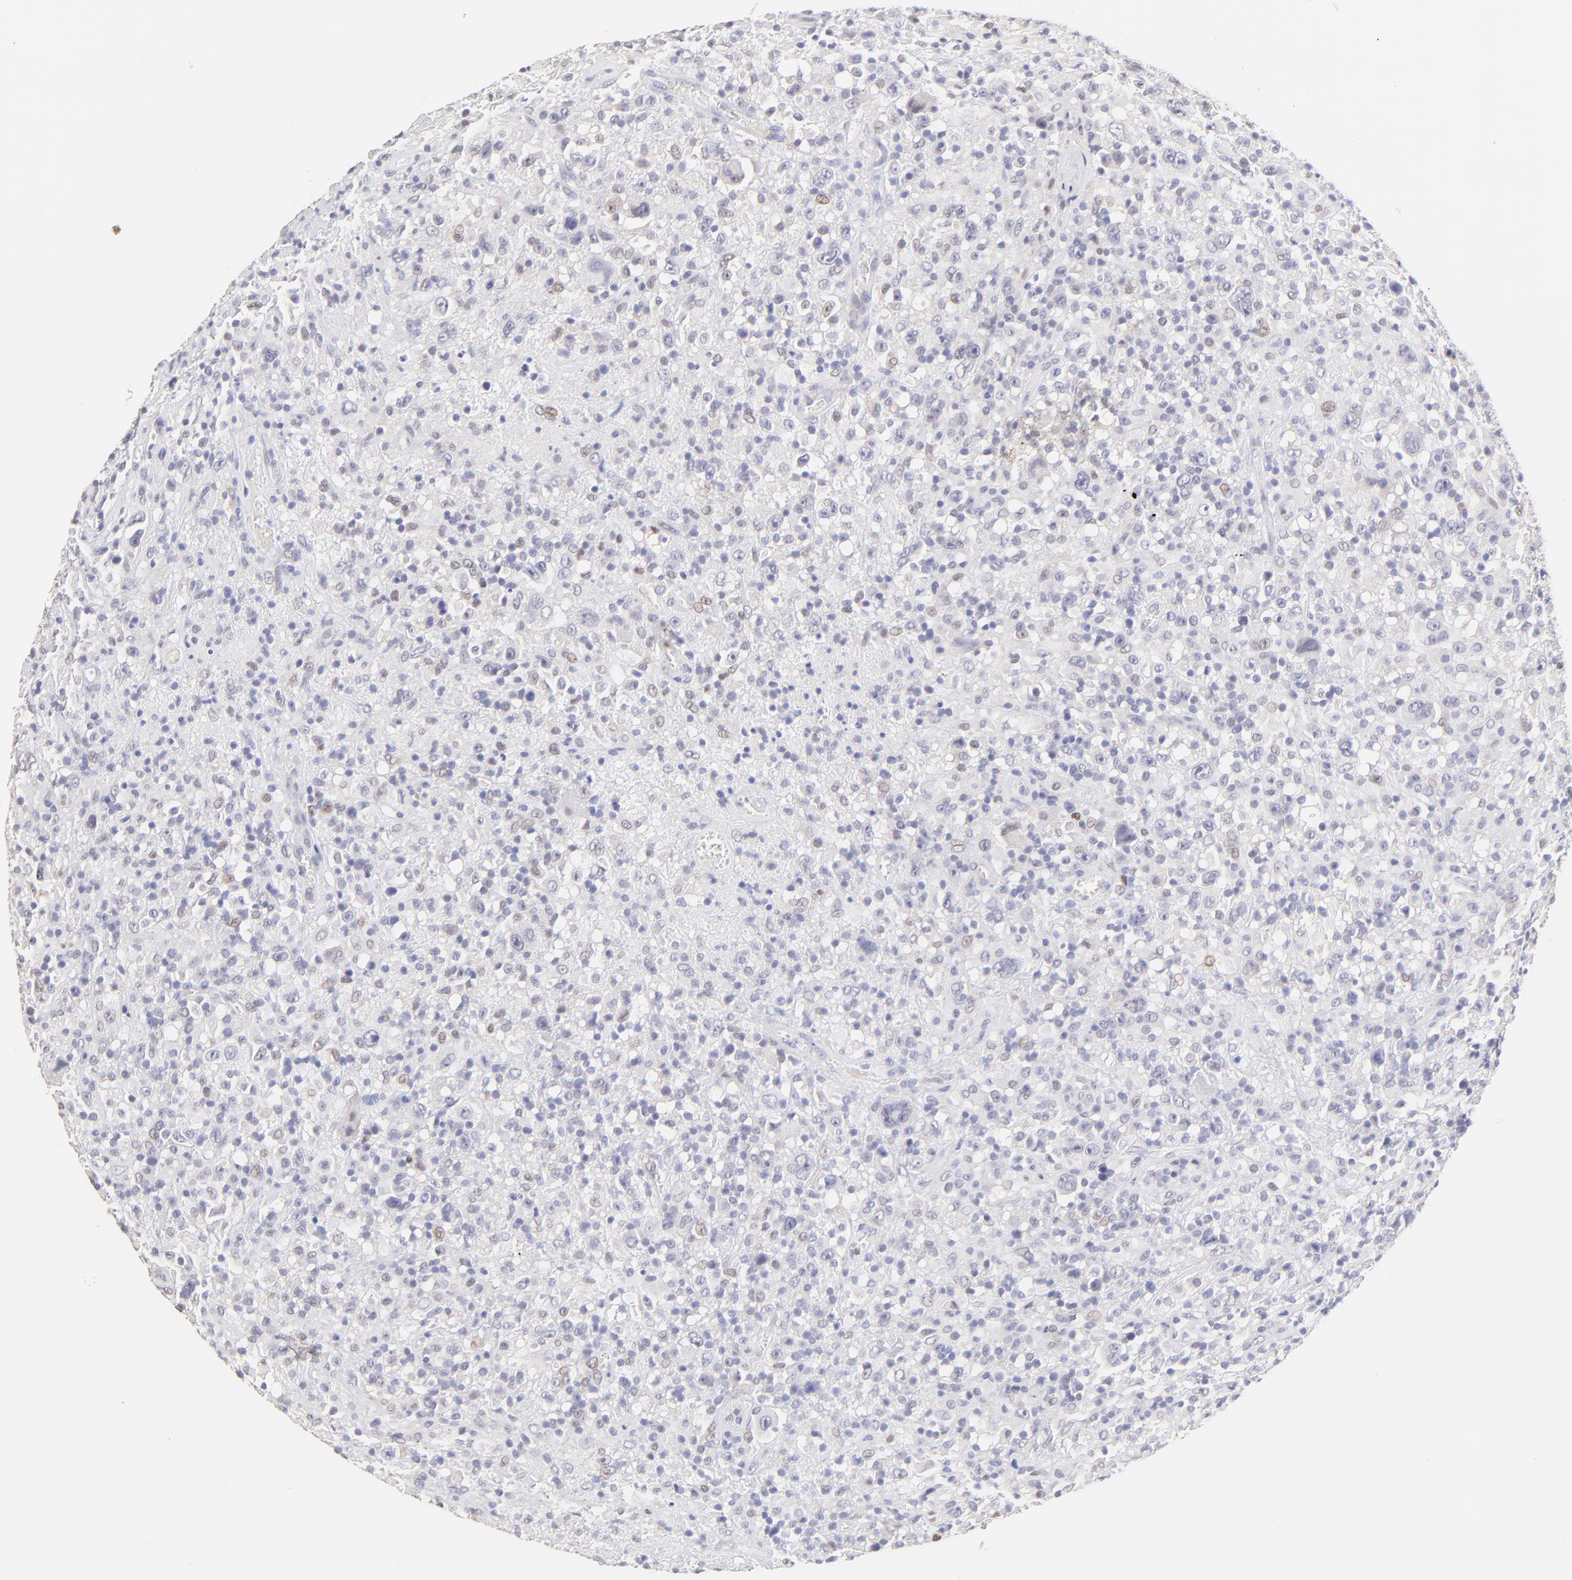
{"staining": {"intensity": "negative", "quantity": "none", "location": "none"}, "tissue": "lymphoma", "cell_type": "Tumor cells", "image_type": "cancer", "snomed": [{"axis": "morphology", "description": "Hodgkin's disease, NOS"}, {"axis": "topography", "description": "Lymph node"}], "caption": "Immunohistochemistry (IHC) micrograph of lymphoma stained for a protein (brown), which displays no staining in tumor cells.", "gene": "KLF4", "patient": {"sex": "male", "age": 46}}